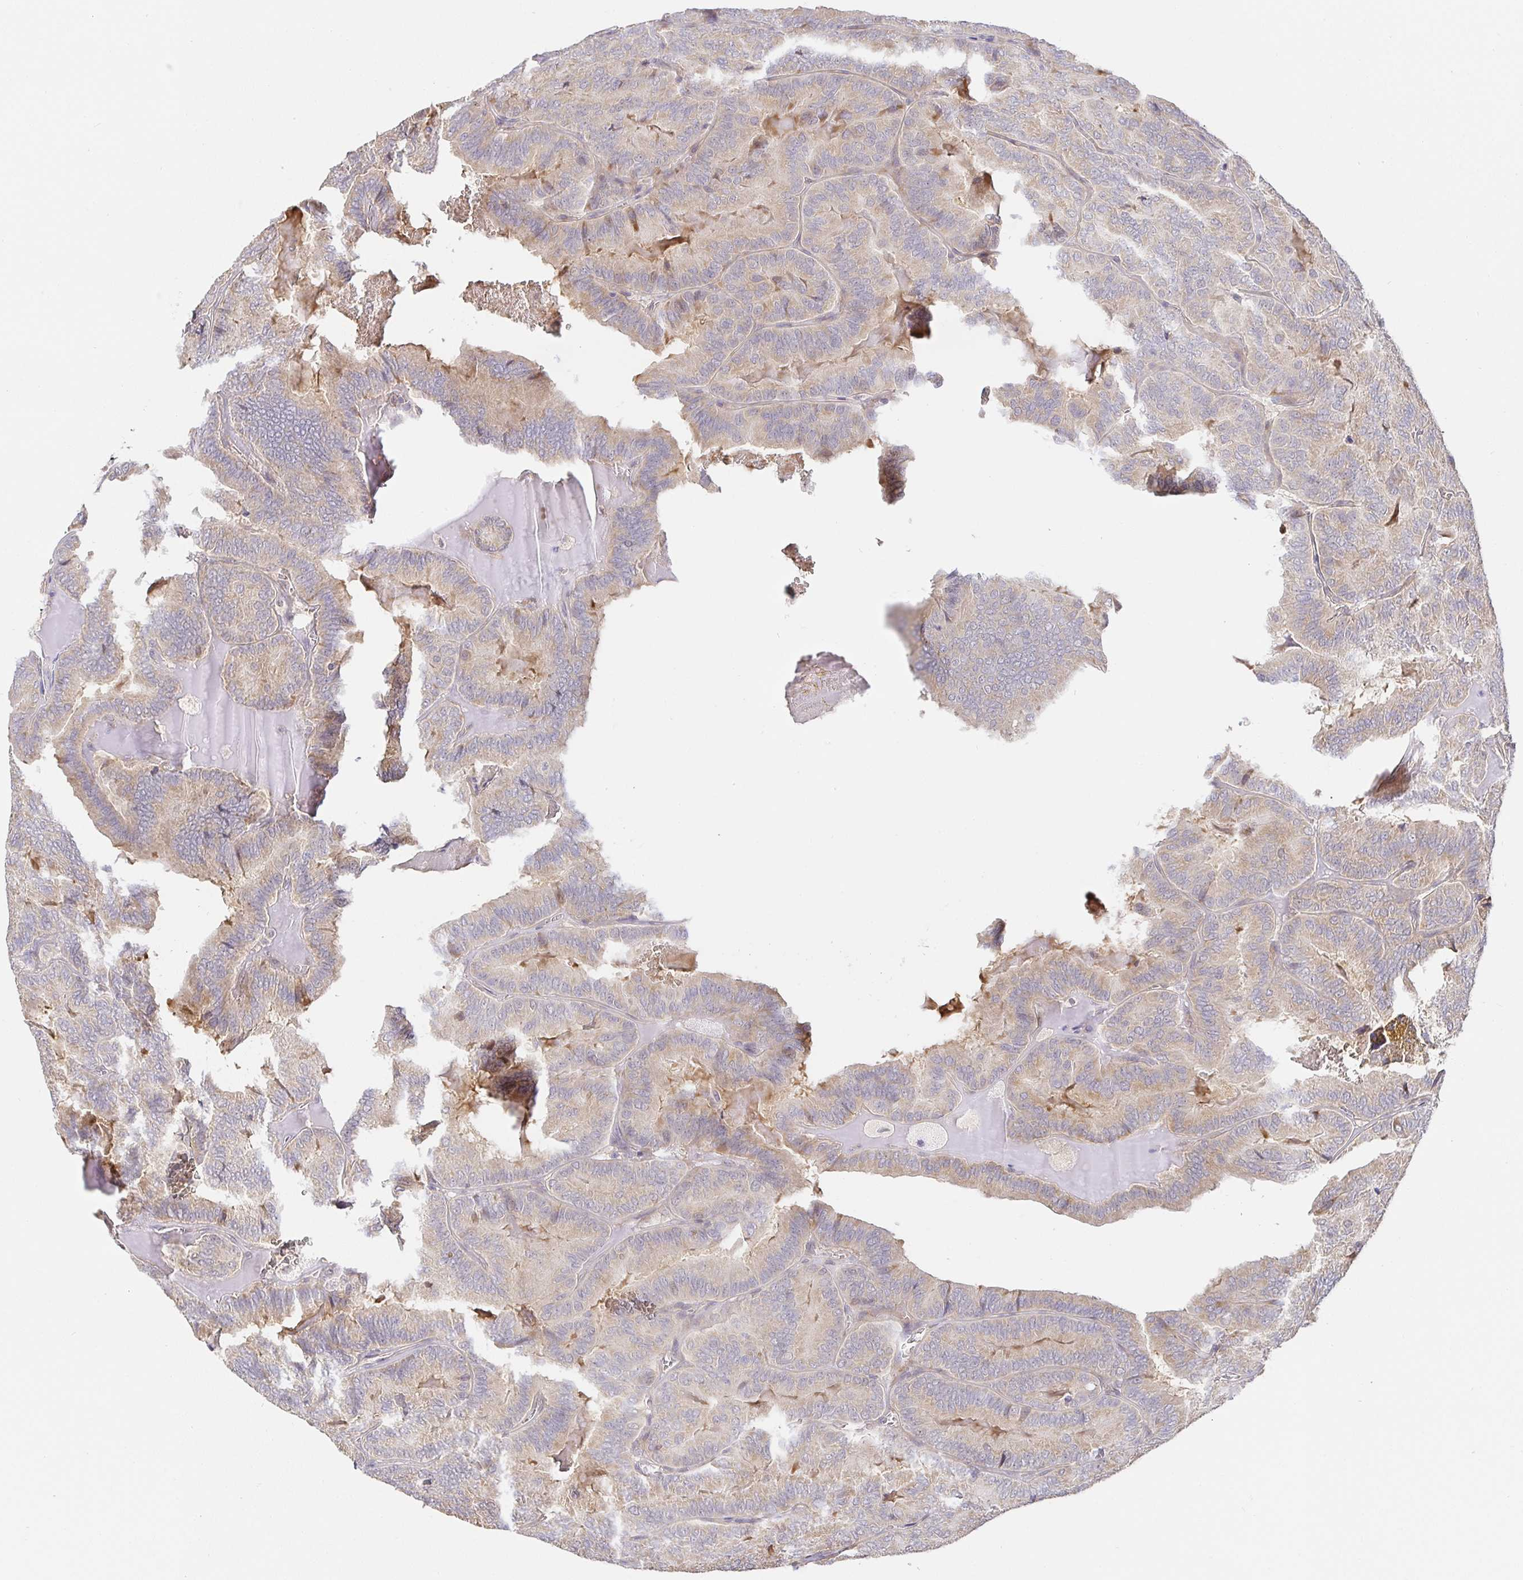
{"staining": {"intensity": "negative", "quantity": "none", "location": "none"}, "tissue": "thyroid cancer", "cell_type": "Tumor cells", "image_type": "cancer", "snomed": [{"axis": "morphology", "description": "Papillary adenocarcinoma, NOS"}, {"axis": "topography", "description": "Thyroid gland"}], "caption": "Immunohistochemistry histopathology image of neoplastic tissue: thyroid cancer (papillary adenocarcinoma) stained with DAB displays no significant protein staining in tumor cells. (DAB (3,3'-diaminobenzidine) immunohistochemistry (IHC) with hematoxylin counter stain).", "gene": "ZDHHC11", "patient": {"sex": "female", "age": 75}}